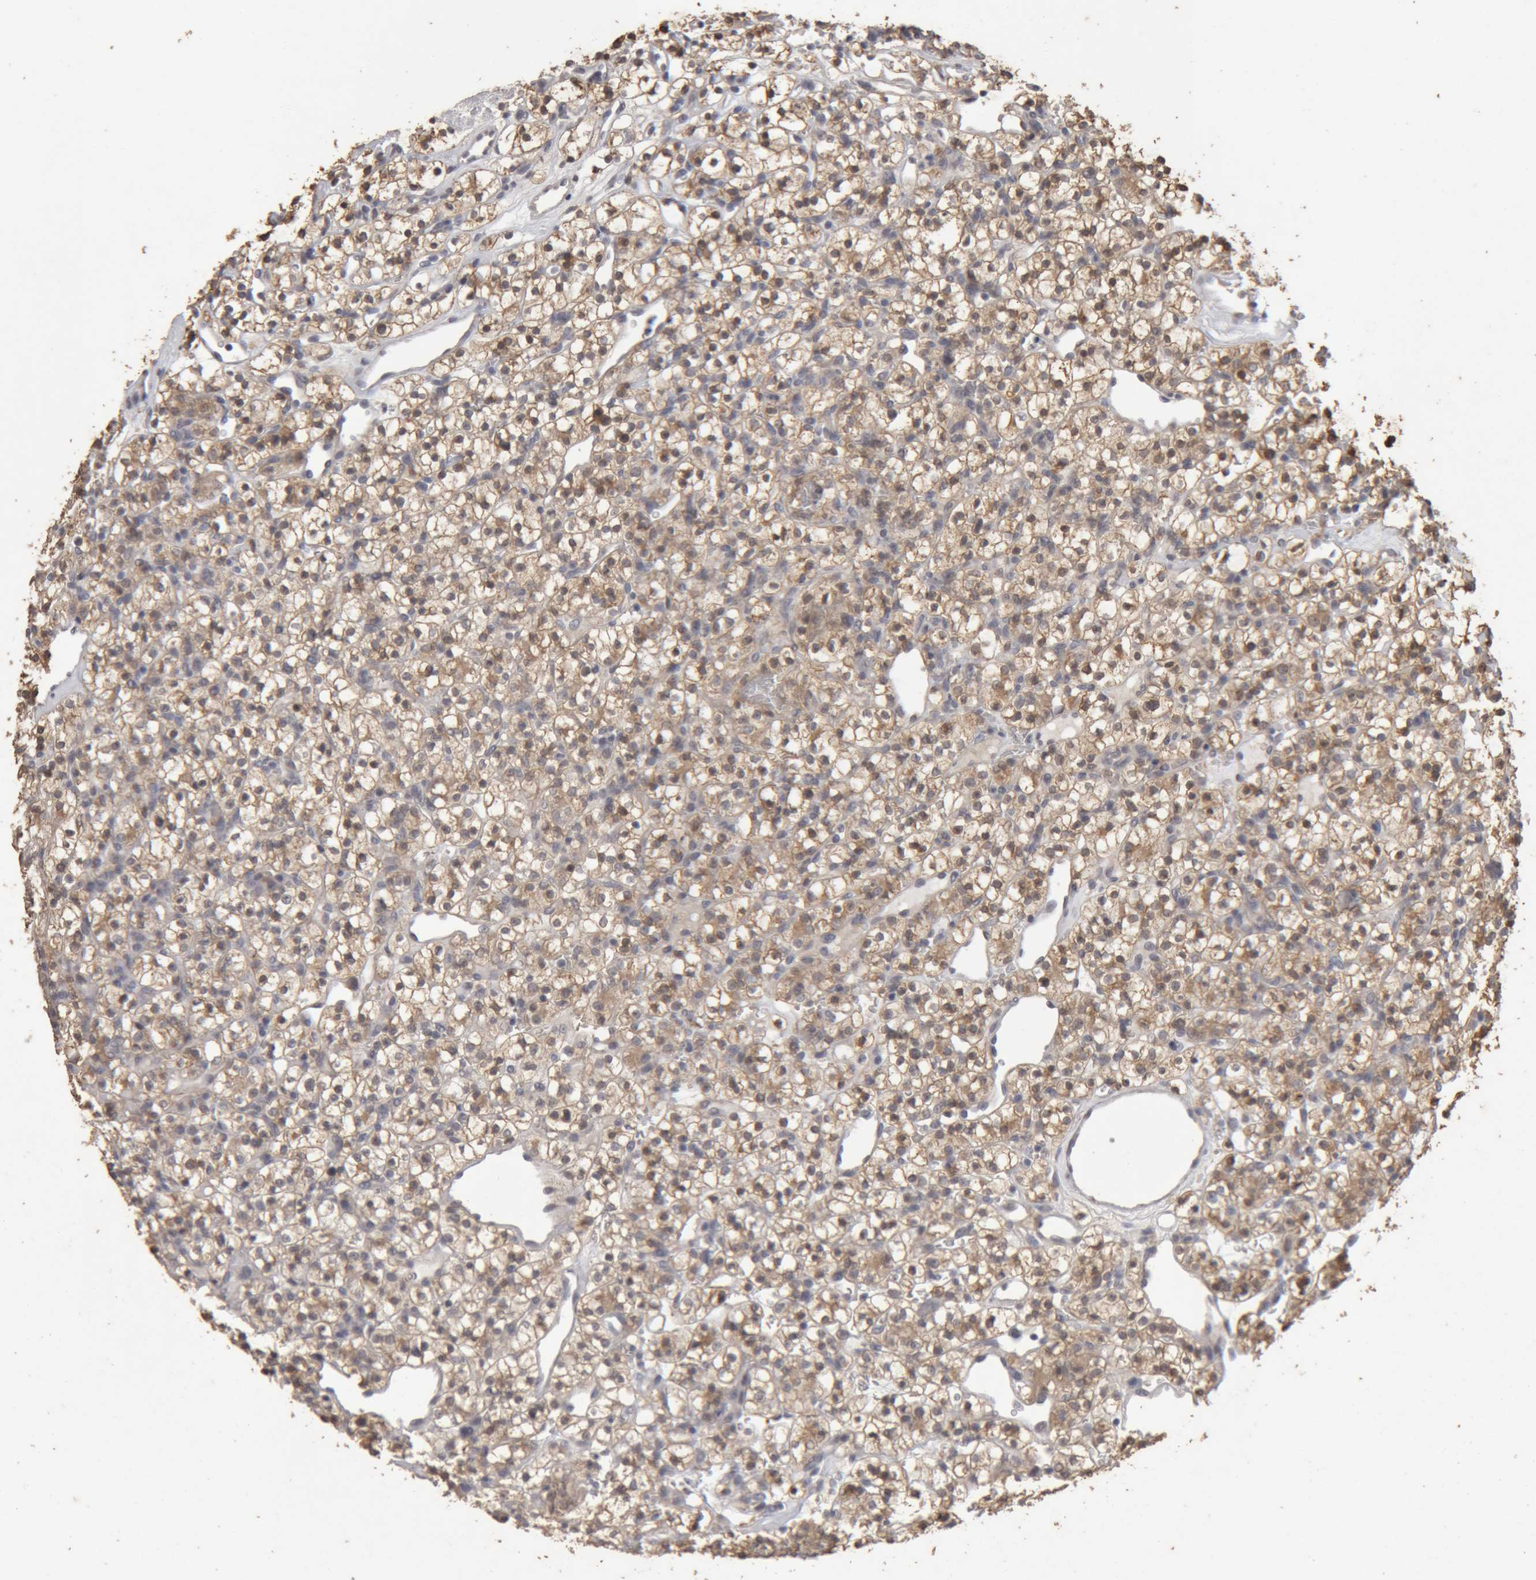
{"staining": {"intensity": "weak", "quantity": ">75%", "location": "cytoplasmic/membranous"}, "tissue": "renal cancer", "cell_type": "Tumor cells", "image_type": "cancer", "snomed": [{"axis": "morphology", "description": "Adenocarcinoma, NOS"}, {"axis": "topography", "description": "Kidney"}], "caption": "About >75% of tumor cells in human renal adenocarcinoma reveal weak cytoplasmic/membranous protein expression as visualized by brown immunohistochemical staining.", "gene": "MEP1A", "patient": {"sex": "female", "age": 57}}